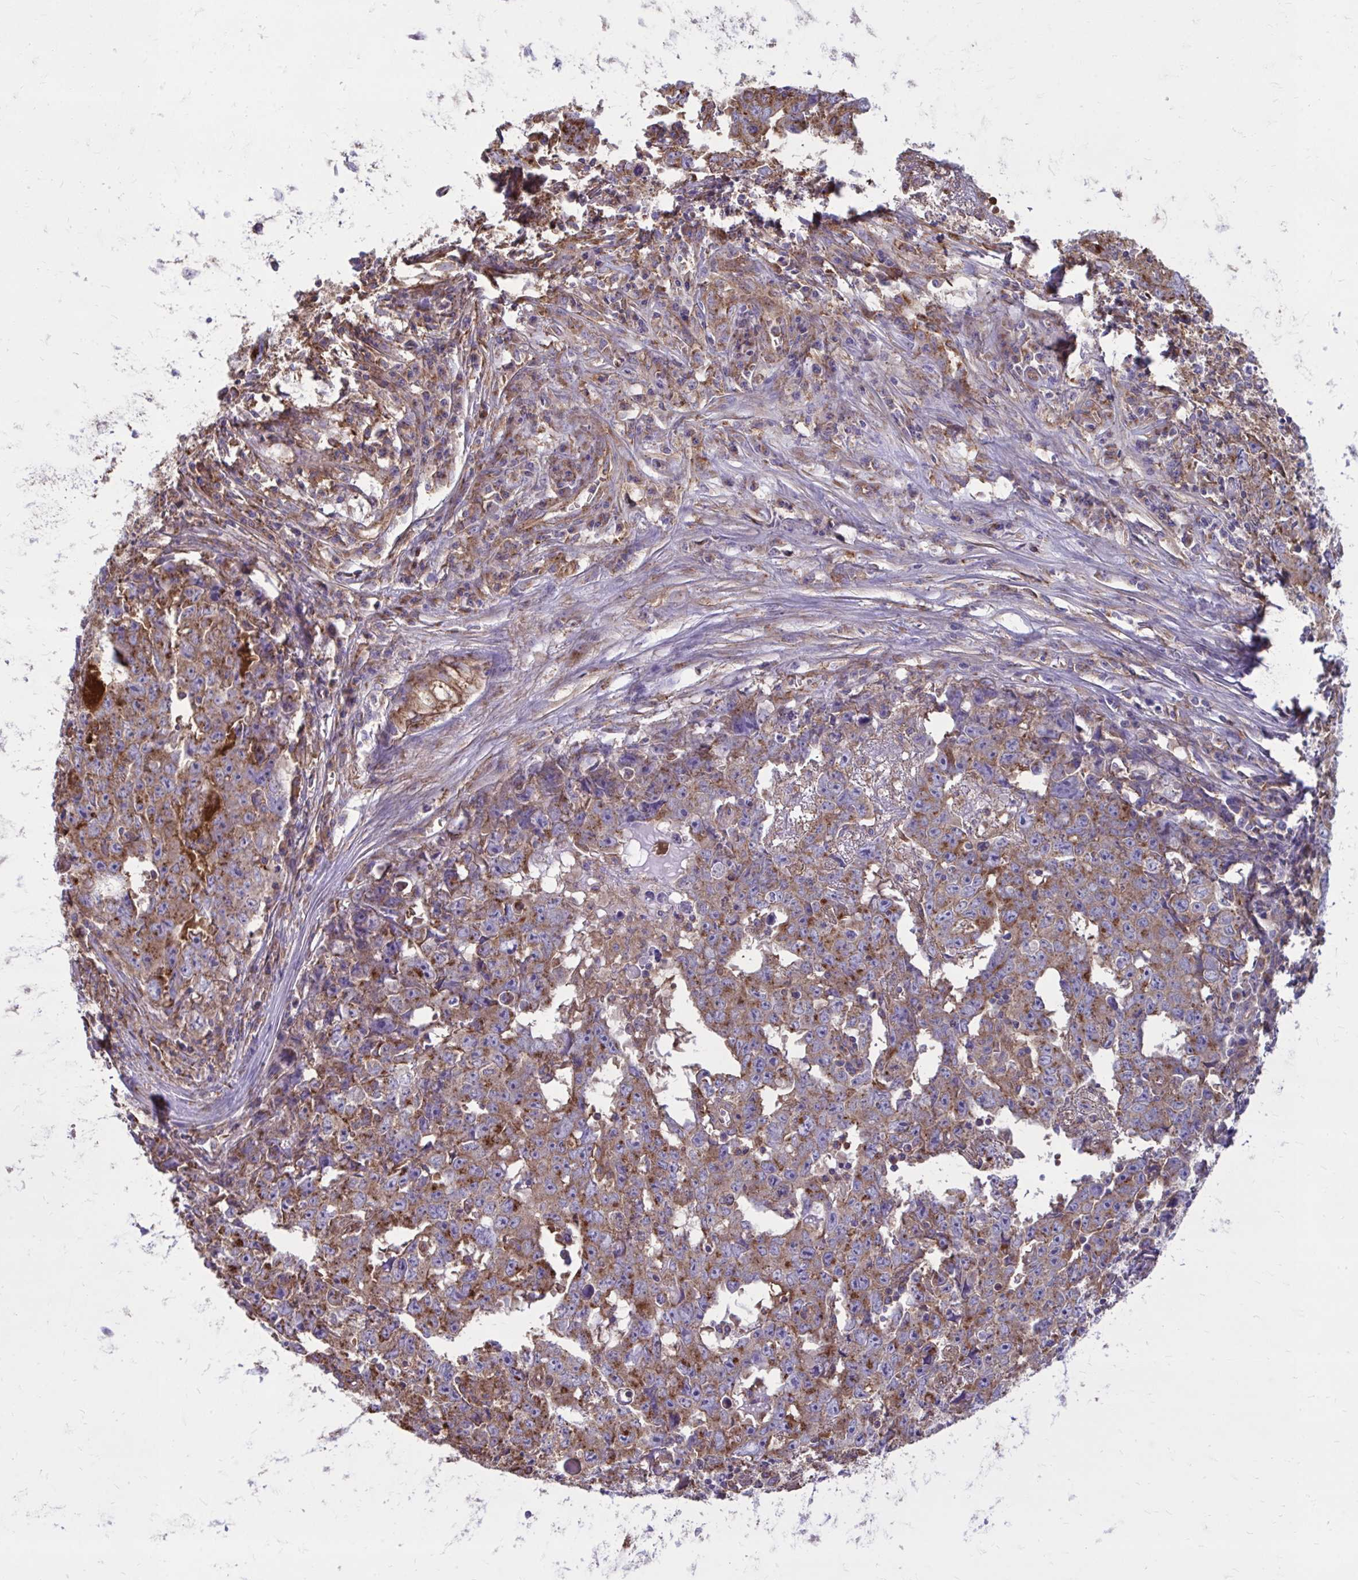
{"staining": {"intensity": "moderate", "quantity": ">75%", "location": "cytoplasmic/membranous"}, "tissue": "testis cancer", "cell_type": "Tumor cells", "image_type": "cancer", "snomed": [{"axis": "morphology", "description": "Carcinoma, Embryonal, NOS"}, {"axis": "topography", "description": "Testis"}], "caption": "Protein positivity by immunohistochemistry reveals moderate cytoplasmic/membranous expression in about >75% of tumor cells in testis cancer.", "gene": "CLTA", "patient": {"sex": "male", "age": 22}}